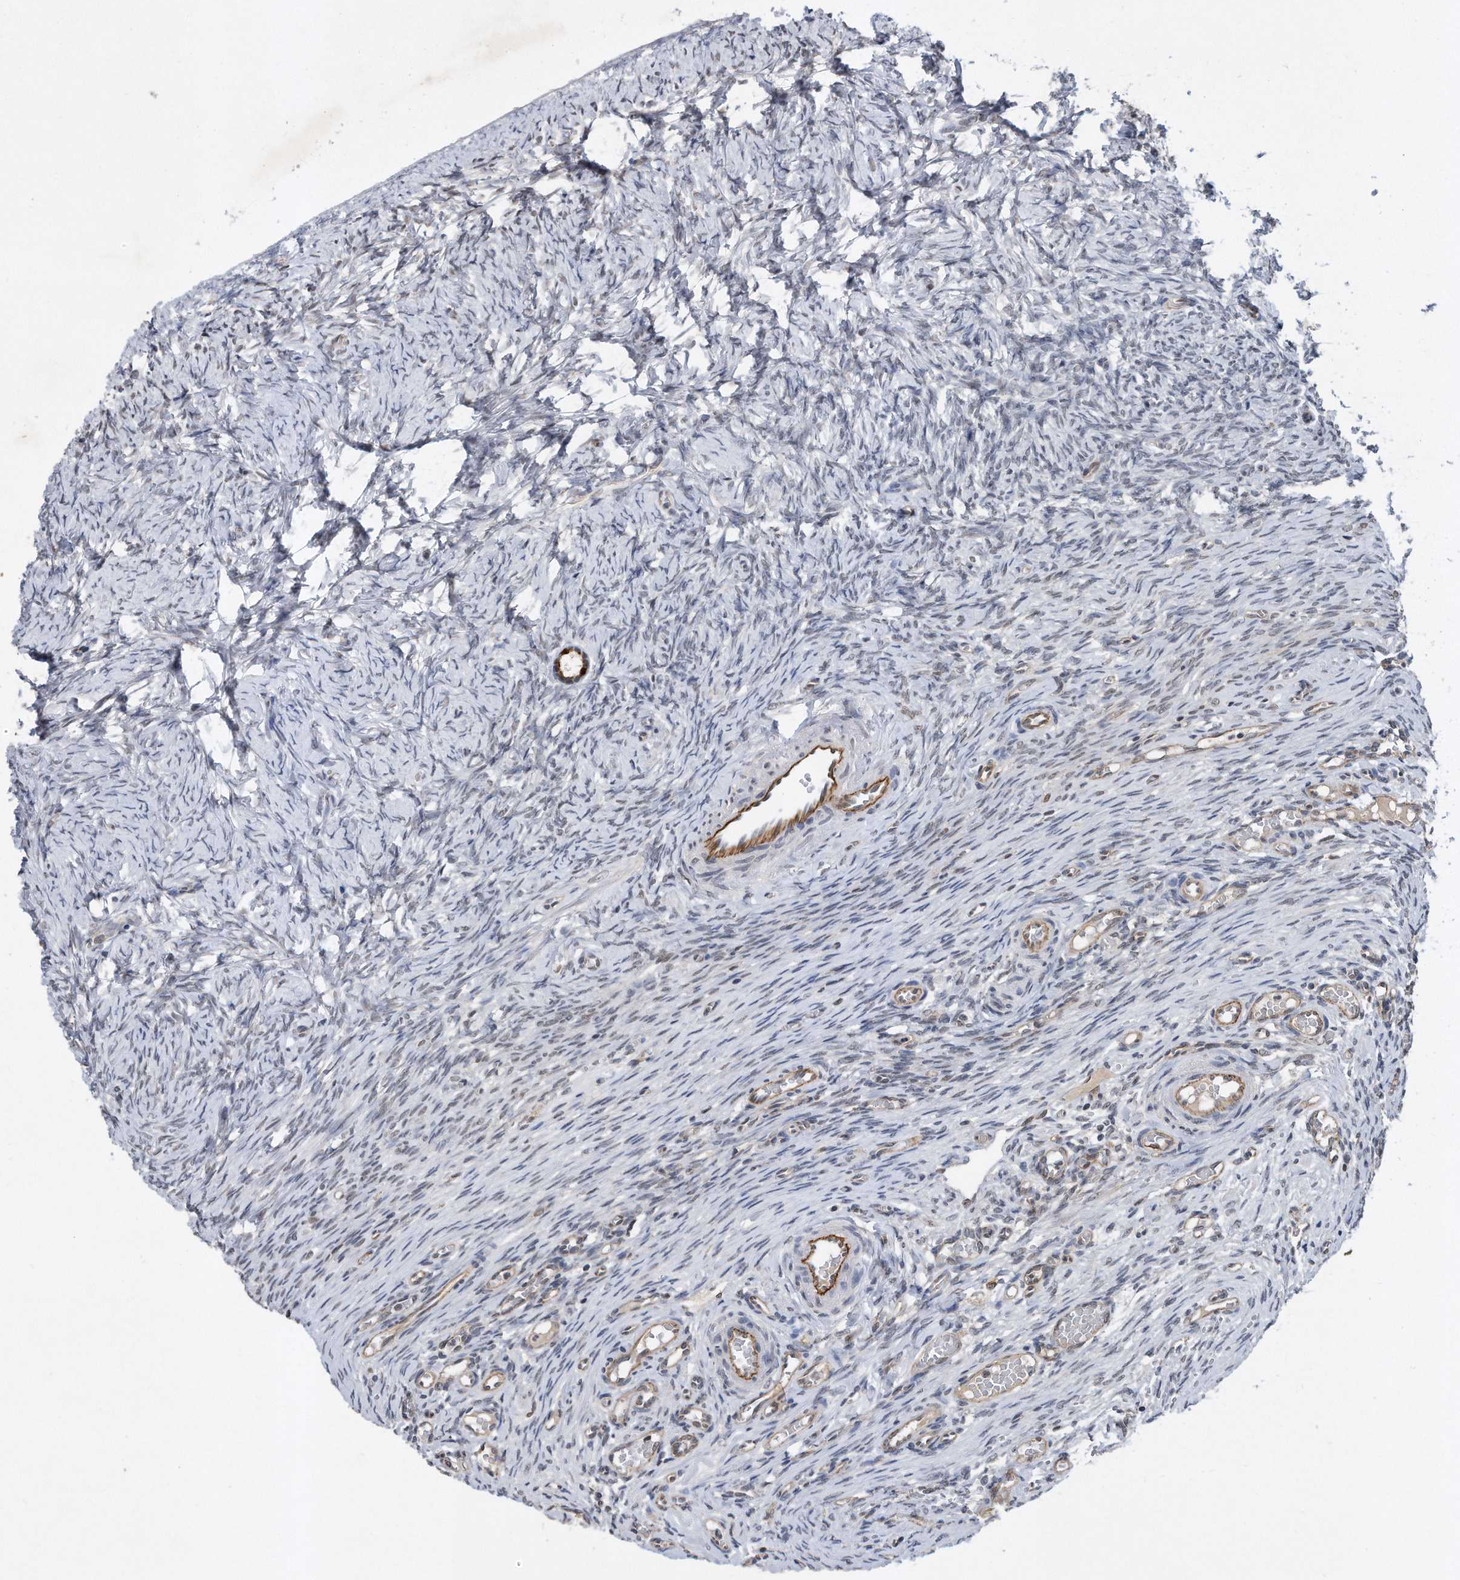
{"staining": {"intensity": "negative", "quantity": "none", "location": "none"}, "tissue": "ovary", "cell_type": "Ovarian stroma cells", "image_type": "normal", "snomed": [{"axis": "morphology", "description": "Adenocarcinoma, NOS"}, {"axis": "topography", "description": "Endometrium"}], "caption": "IHC micrograph of unremarkable ovary: ovary stained with DAB exhibits no significant protein expression in ovarian stroma cells. (DAB immunohistochemistry (IHC) visualized using brightfield microscopy, high magnification).", "gene": "TP53INP1", "patient": {"sex": "female", "age": 32}}